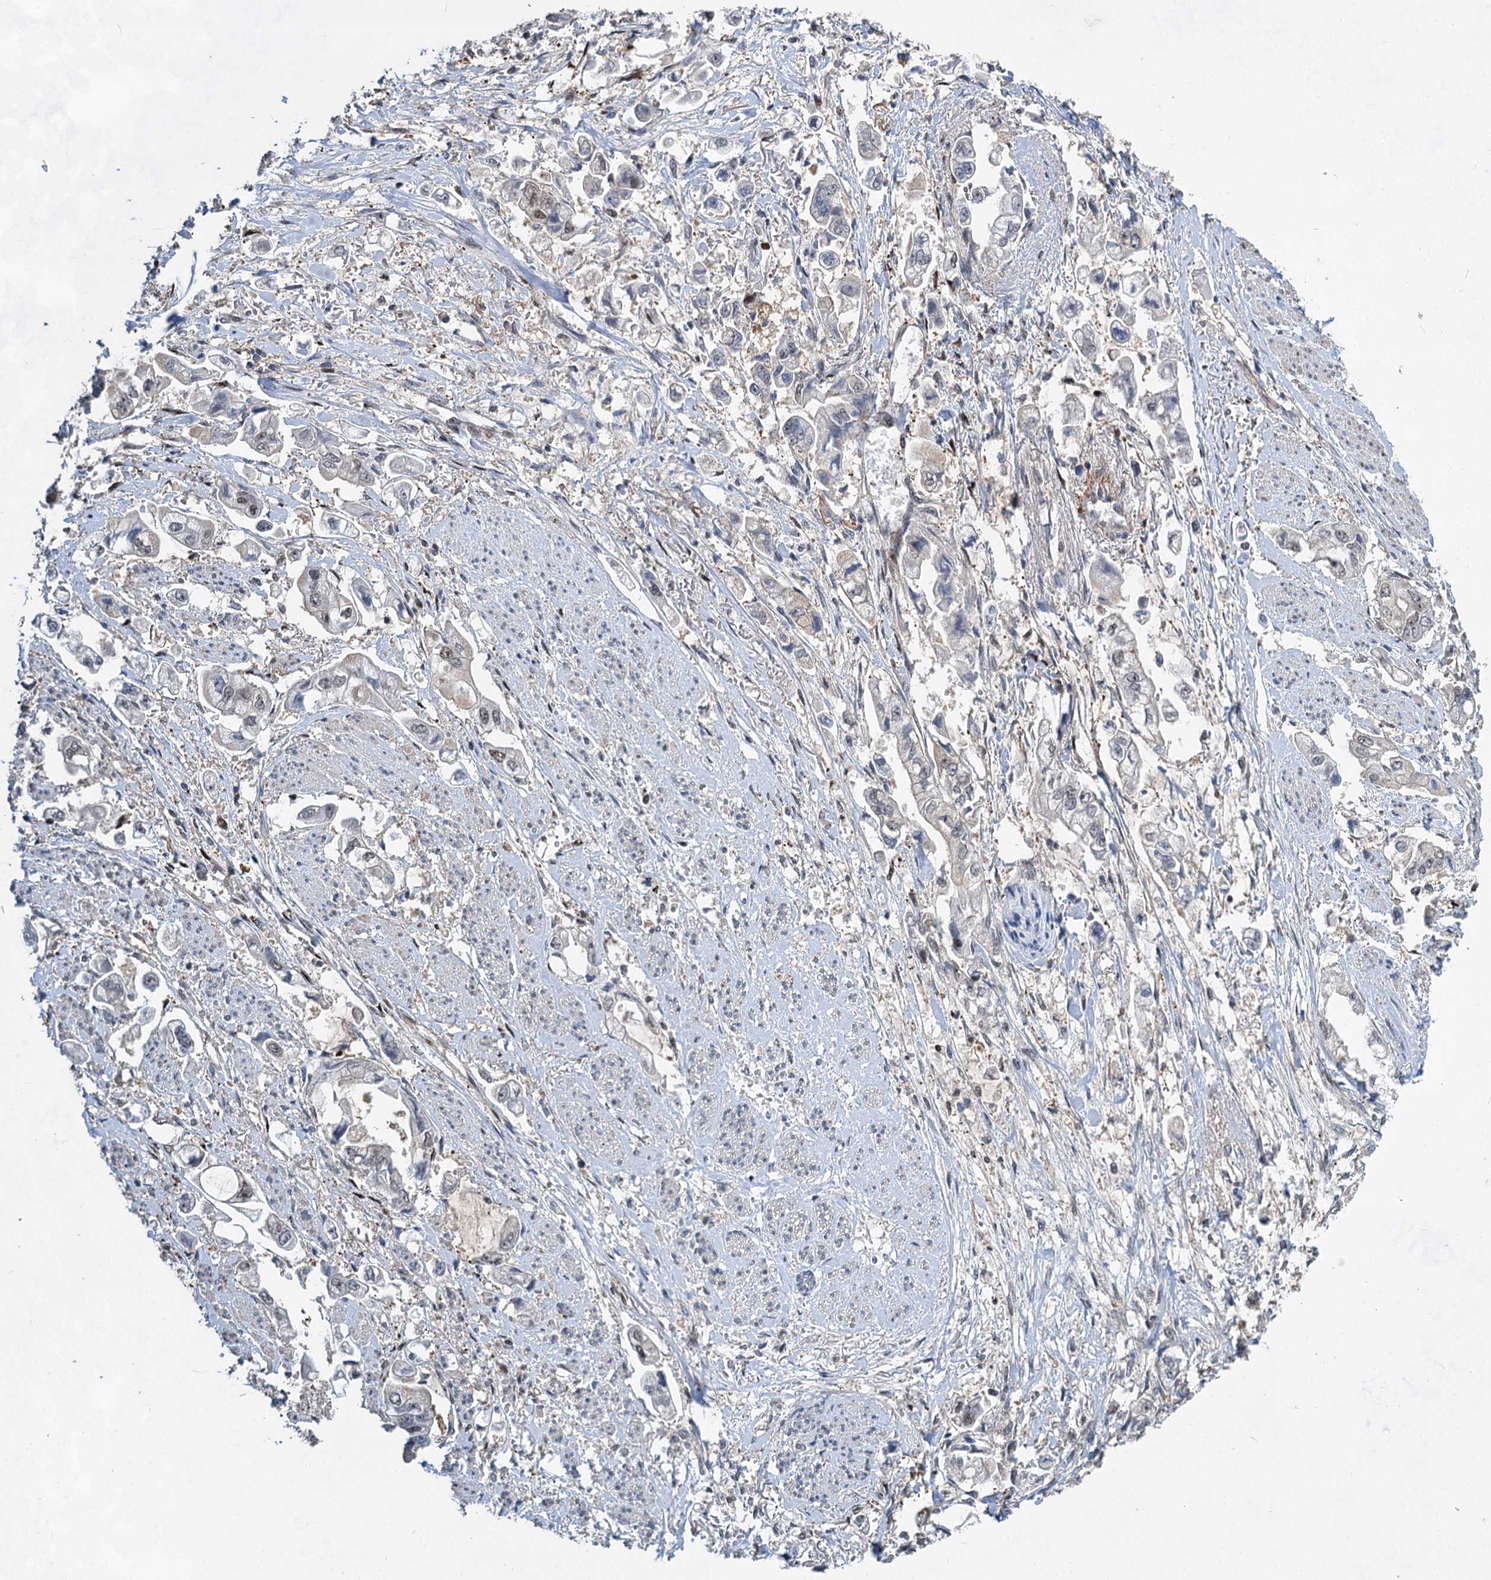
{"staining": {"intensity": "weak", "quantity": "<25%", "location": "nuclear"}, "tissue": "stomach cancer", "cell_type": "Tumor cells", "image_type": "cancer", "snomed": [{"axis": "morphology", "description": "Adenocarcinoma, NOS"}, {"axis": "topography", "description": "Stomach"}], "caption": "High power microscopy image of an IHC histopathology image of adenocarcinoma (stomach), revealing no significant staining in tumor cells.", "gene": "GPBP1", "patient": {"sex": "male", "age": 62}}